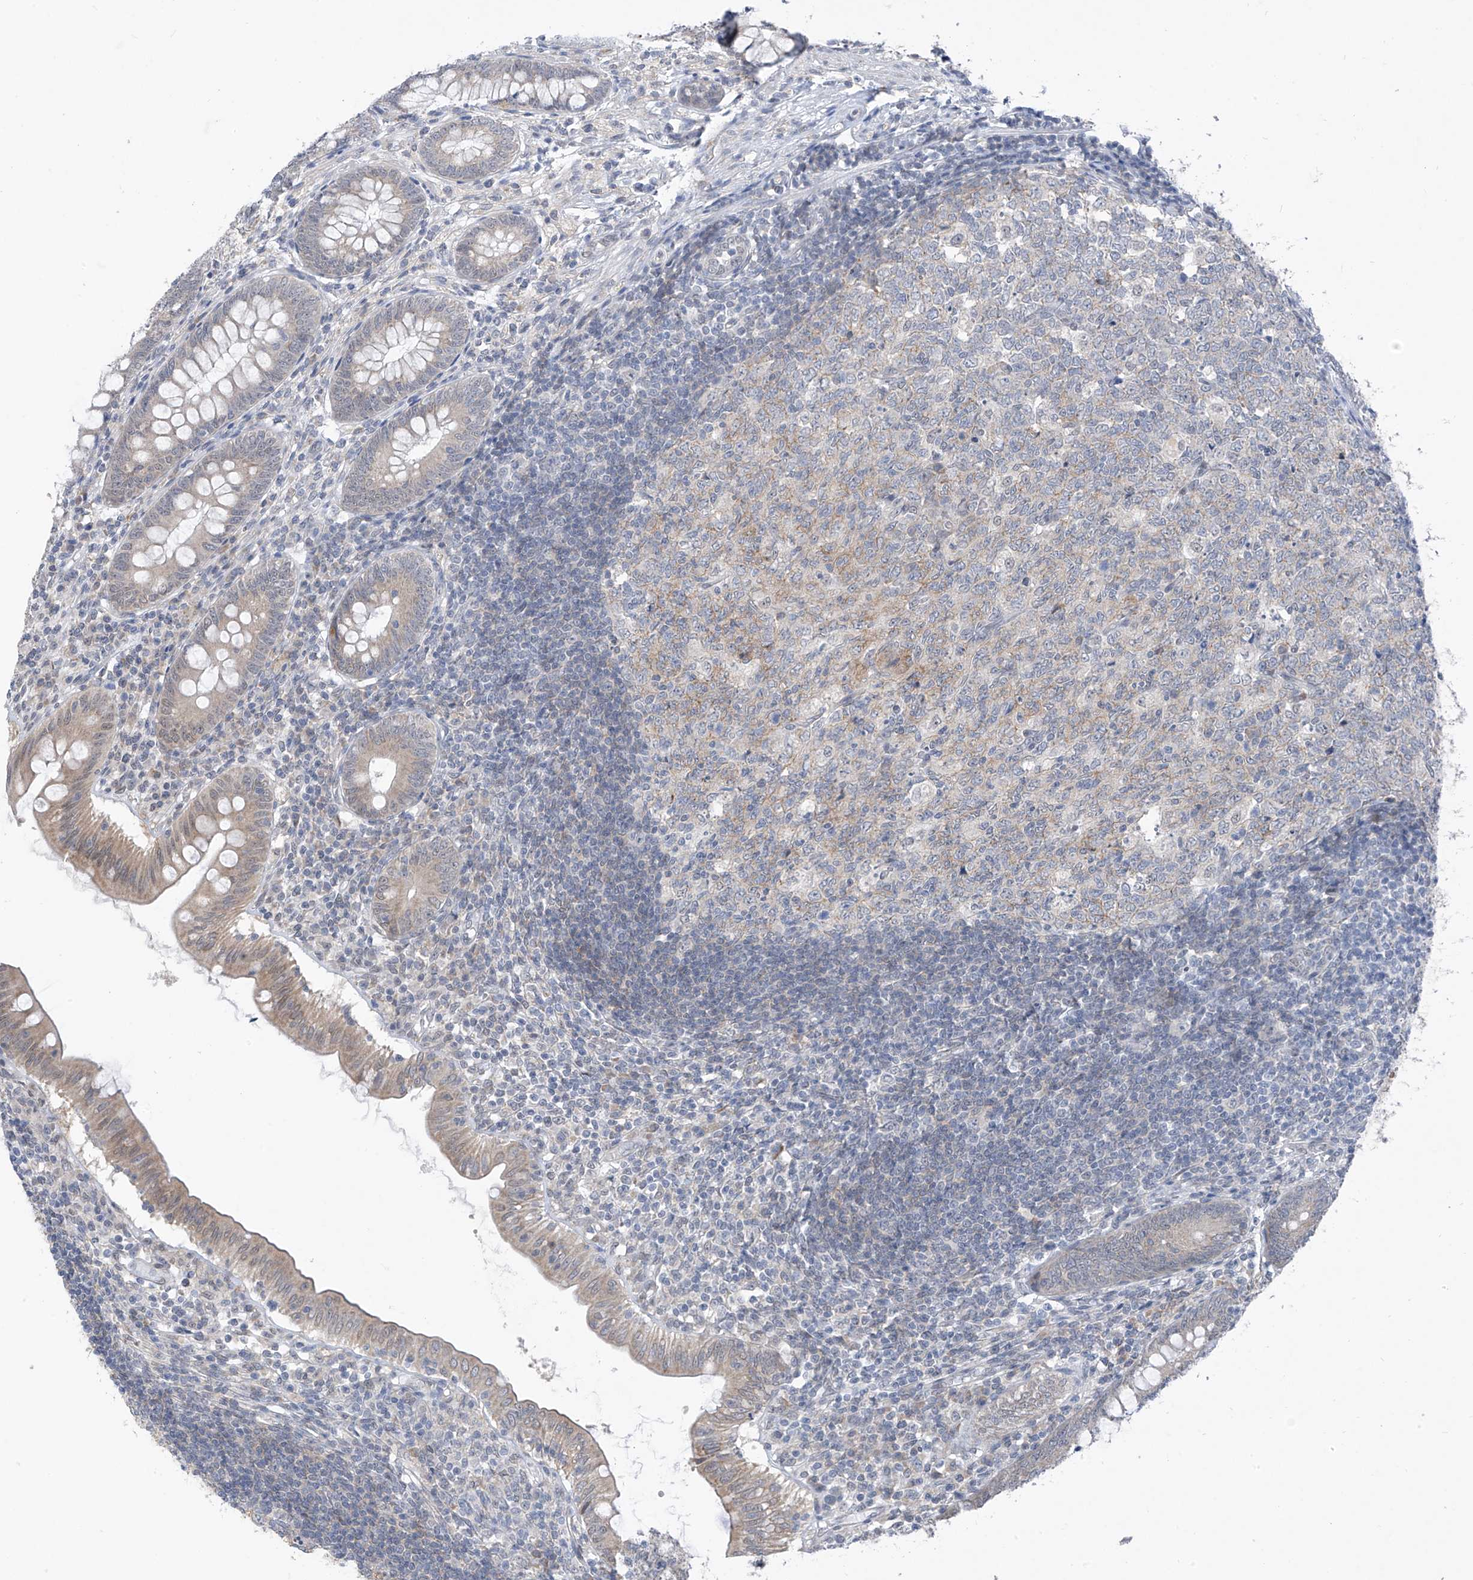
{"staining": {"intensity": "moderate", "quantity": "<25%", "location": "cytoplasmic/membranous"}, "tissue": "appendix", "cell_type": "Glandular cells", "image_type": "normal", "snomed": [{"axis": "morphology", "description": "Normal tissue, NOS"}, {"axis": "topography", "description": "Appendix"}], "caption": "DAB immunohistochemical staining of normal appendix reveals moderate cytoplasmic/membranous protein positivity in approximately <25% of glandular cells. Using DAB (3,3'-diaminobenzidine) (brown) and hematoxylin (blue) stains, captured at high magnification using brightfield microscopy.", "gene": "CYP4V2", "patient": {"sex": "male", "age": 14}}